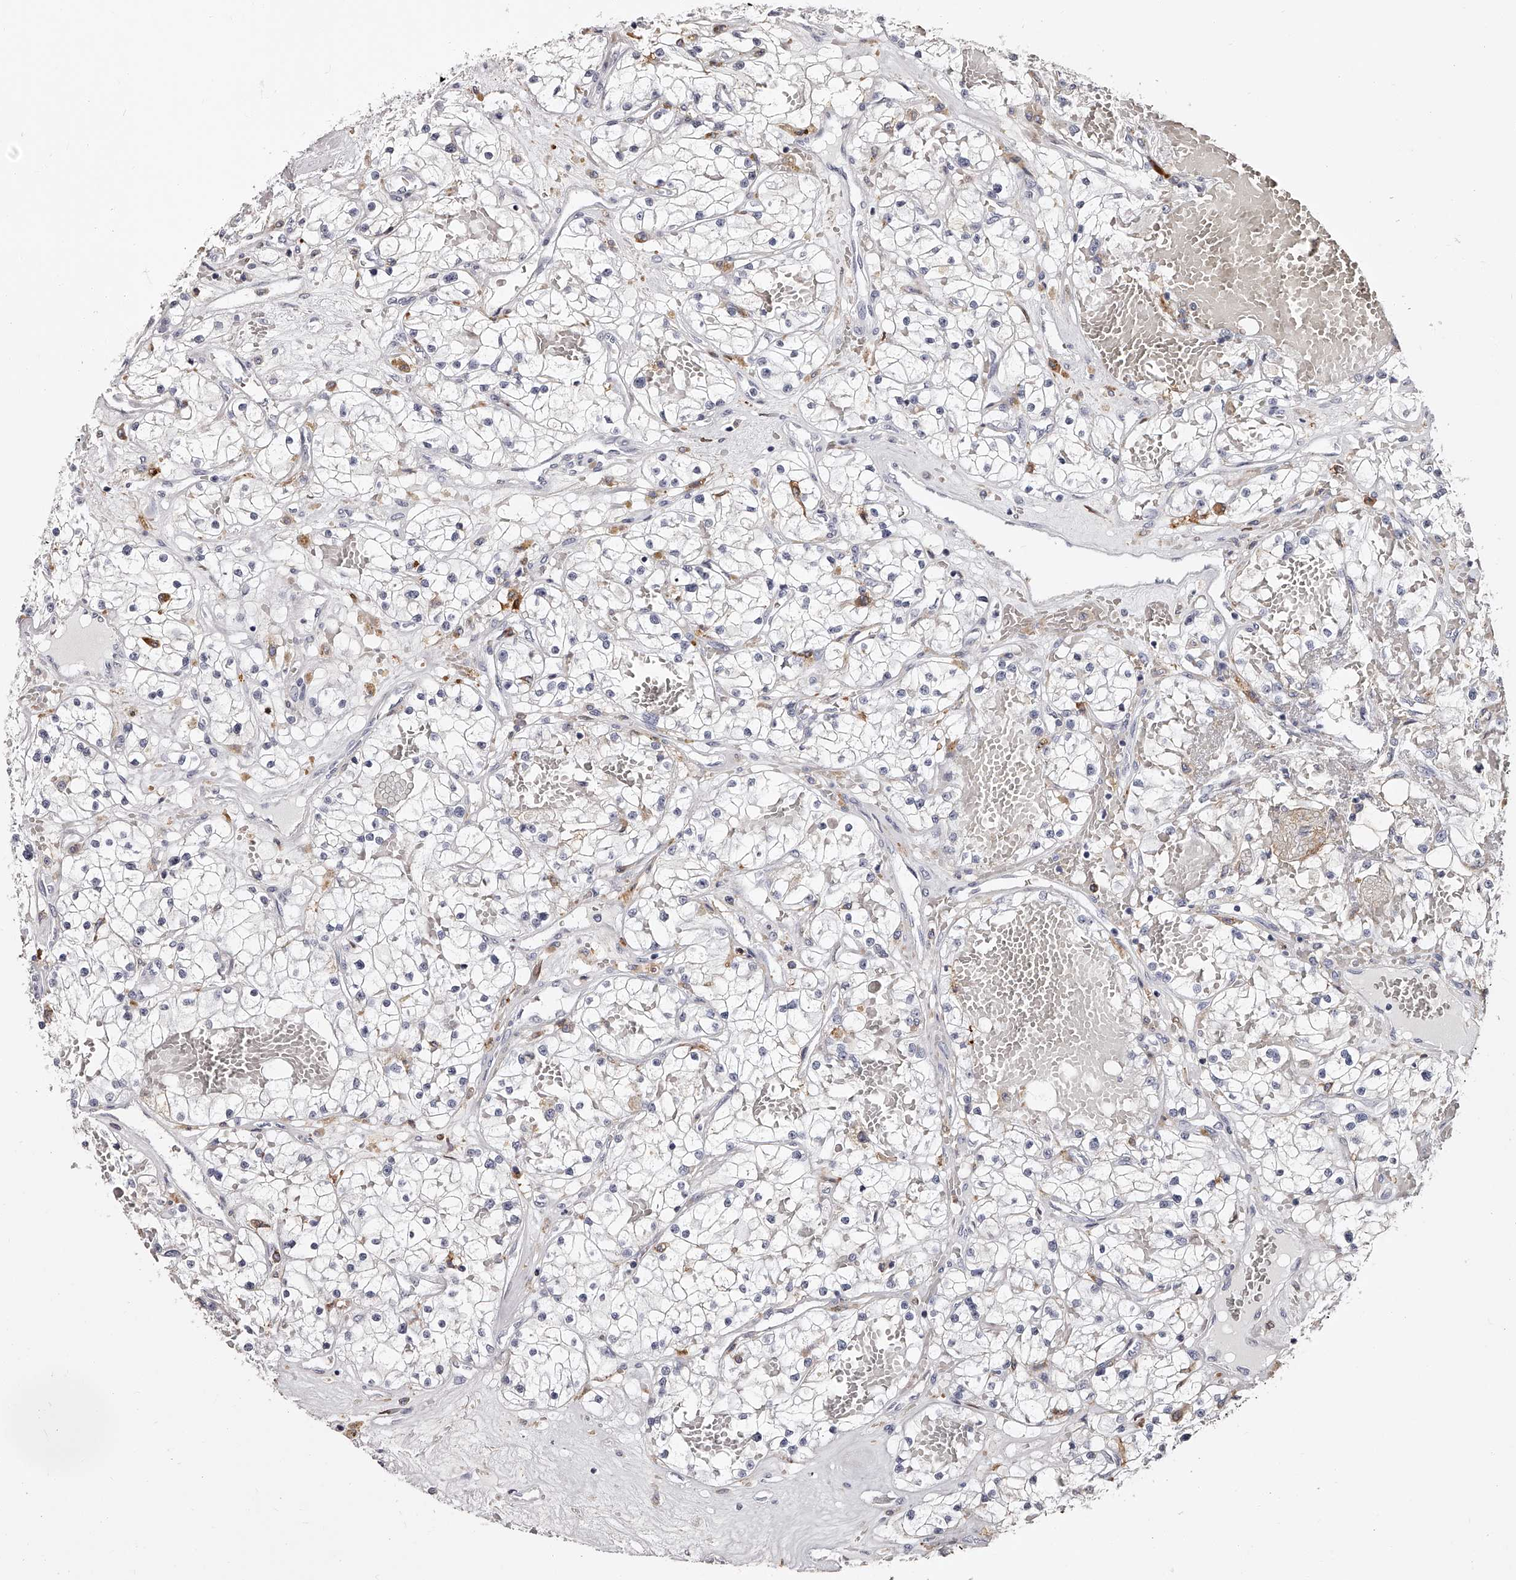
{"staining": {"intensity": "negative", "quantity": "none", "location": "none"}, "tissue": "renal cancer", "cell_type": "Tumor cells", "image_type": "cancer", "snomed": [{"axis": "morphology", "description": "Normal tissue, NOS"}, {"axis": "morphology", "description": "Adenocarcinoma, NOS"}, {"axis": "topography", "description": "Kidney"}], "caption": "Immunohistochemistry histopathology image of neoplastic tissue: adenocarcinoma (renal) stained with DAB reveals no significant protein expression in tumor cells.", "gene": "PACSIN1", "patient": {"sex": "male", "age": 68}}